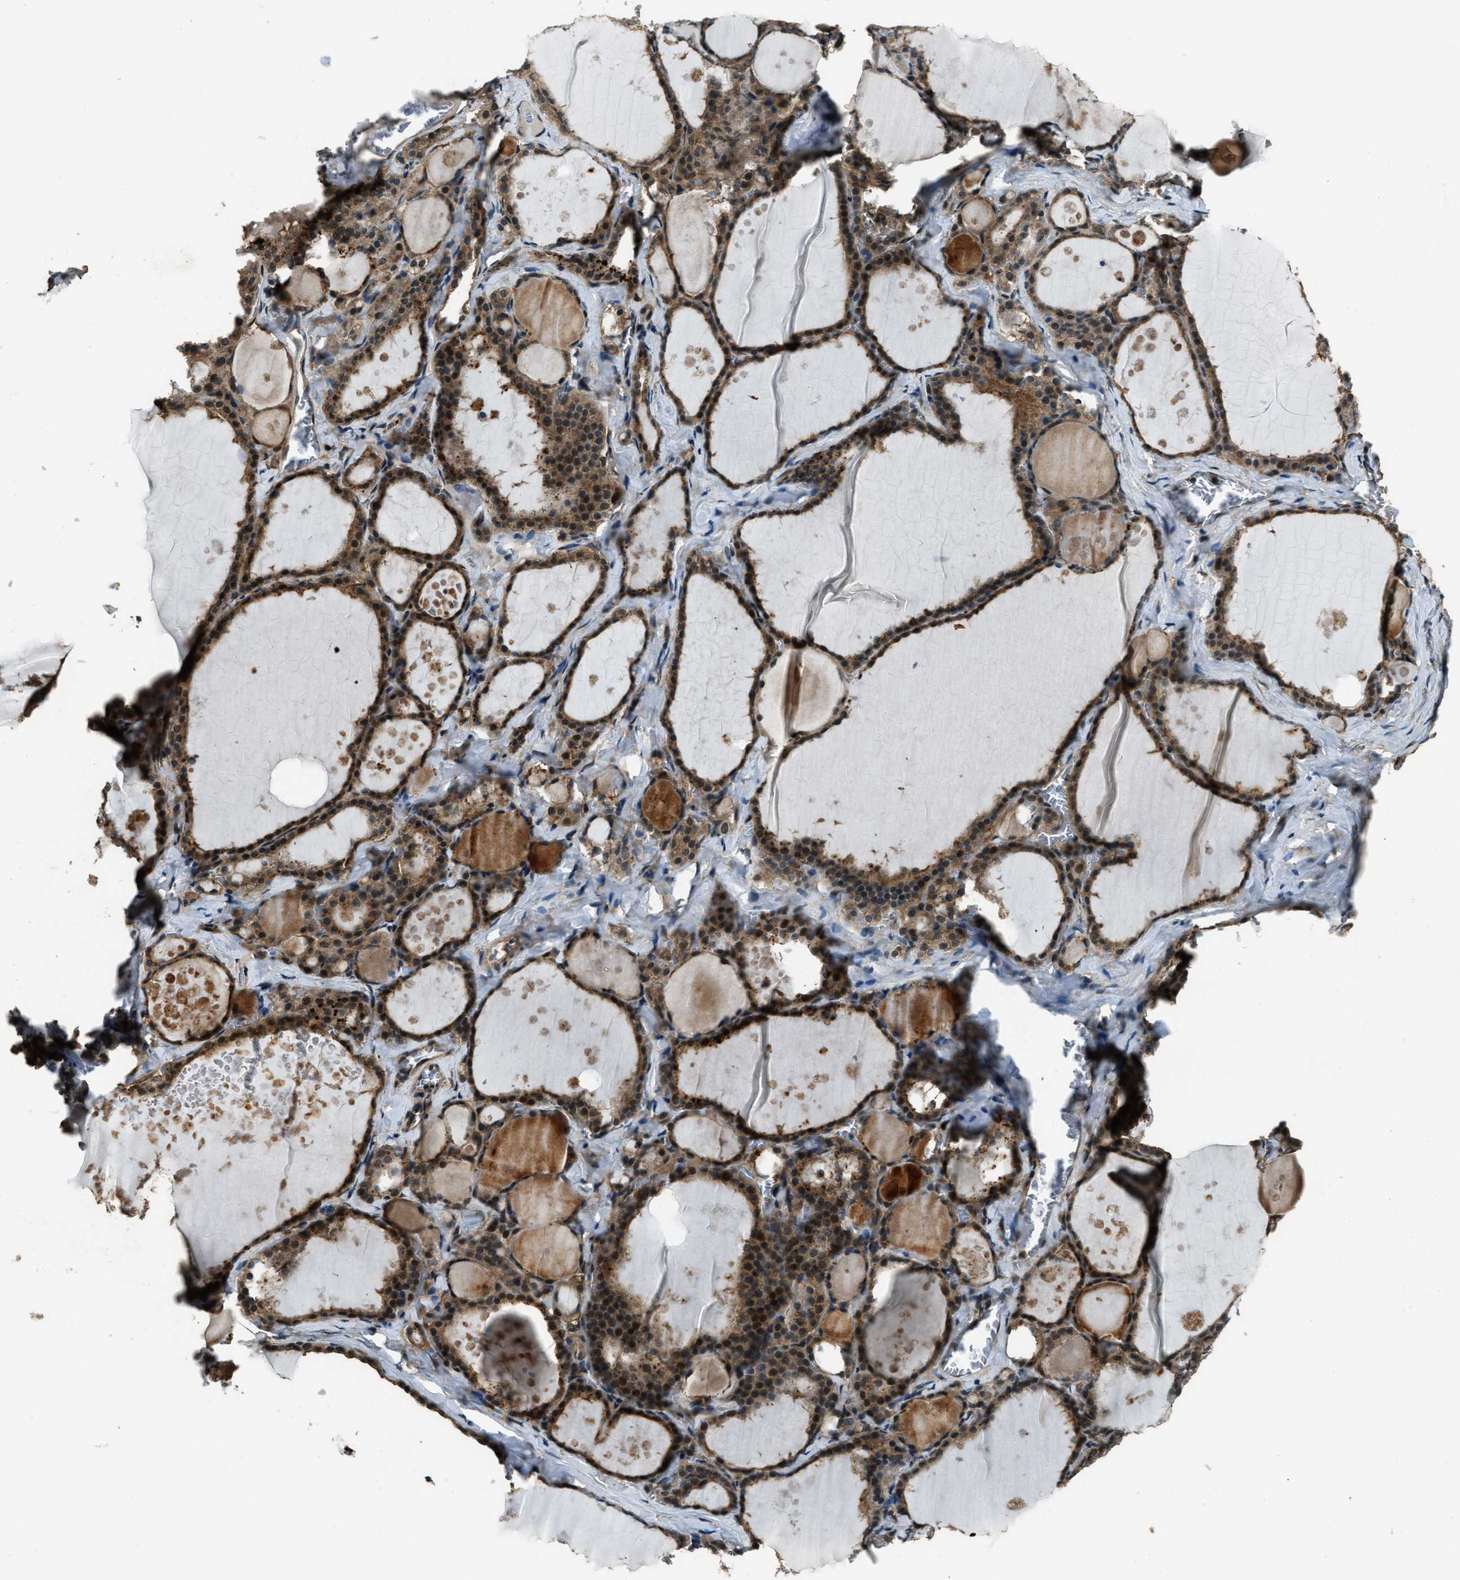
{"staining": {"intensity": "strong", "quantity": ">75%", "location": "cytoplasmic/membranous,nuclear"}, "tissue": "thyroid gland", "cell_type": "Glandular cells", "image_type": "normal", "snomed": [{"axis": "morphology", "description": "Normal tissue, NOS"}, {"axis": "topography", "description": "Thyroid gland"}], "caption": "Protein expression analysis of normal human thyroid gland reveals strong cytoplasmic/membranous,nuclear staining in approximately >75% of glandular cells. (DAB IHC, brown staining for protein, blue staining for nuclei).", "gene": "NUDCD3", "patient": {"sex": "male", "age": 56}}